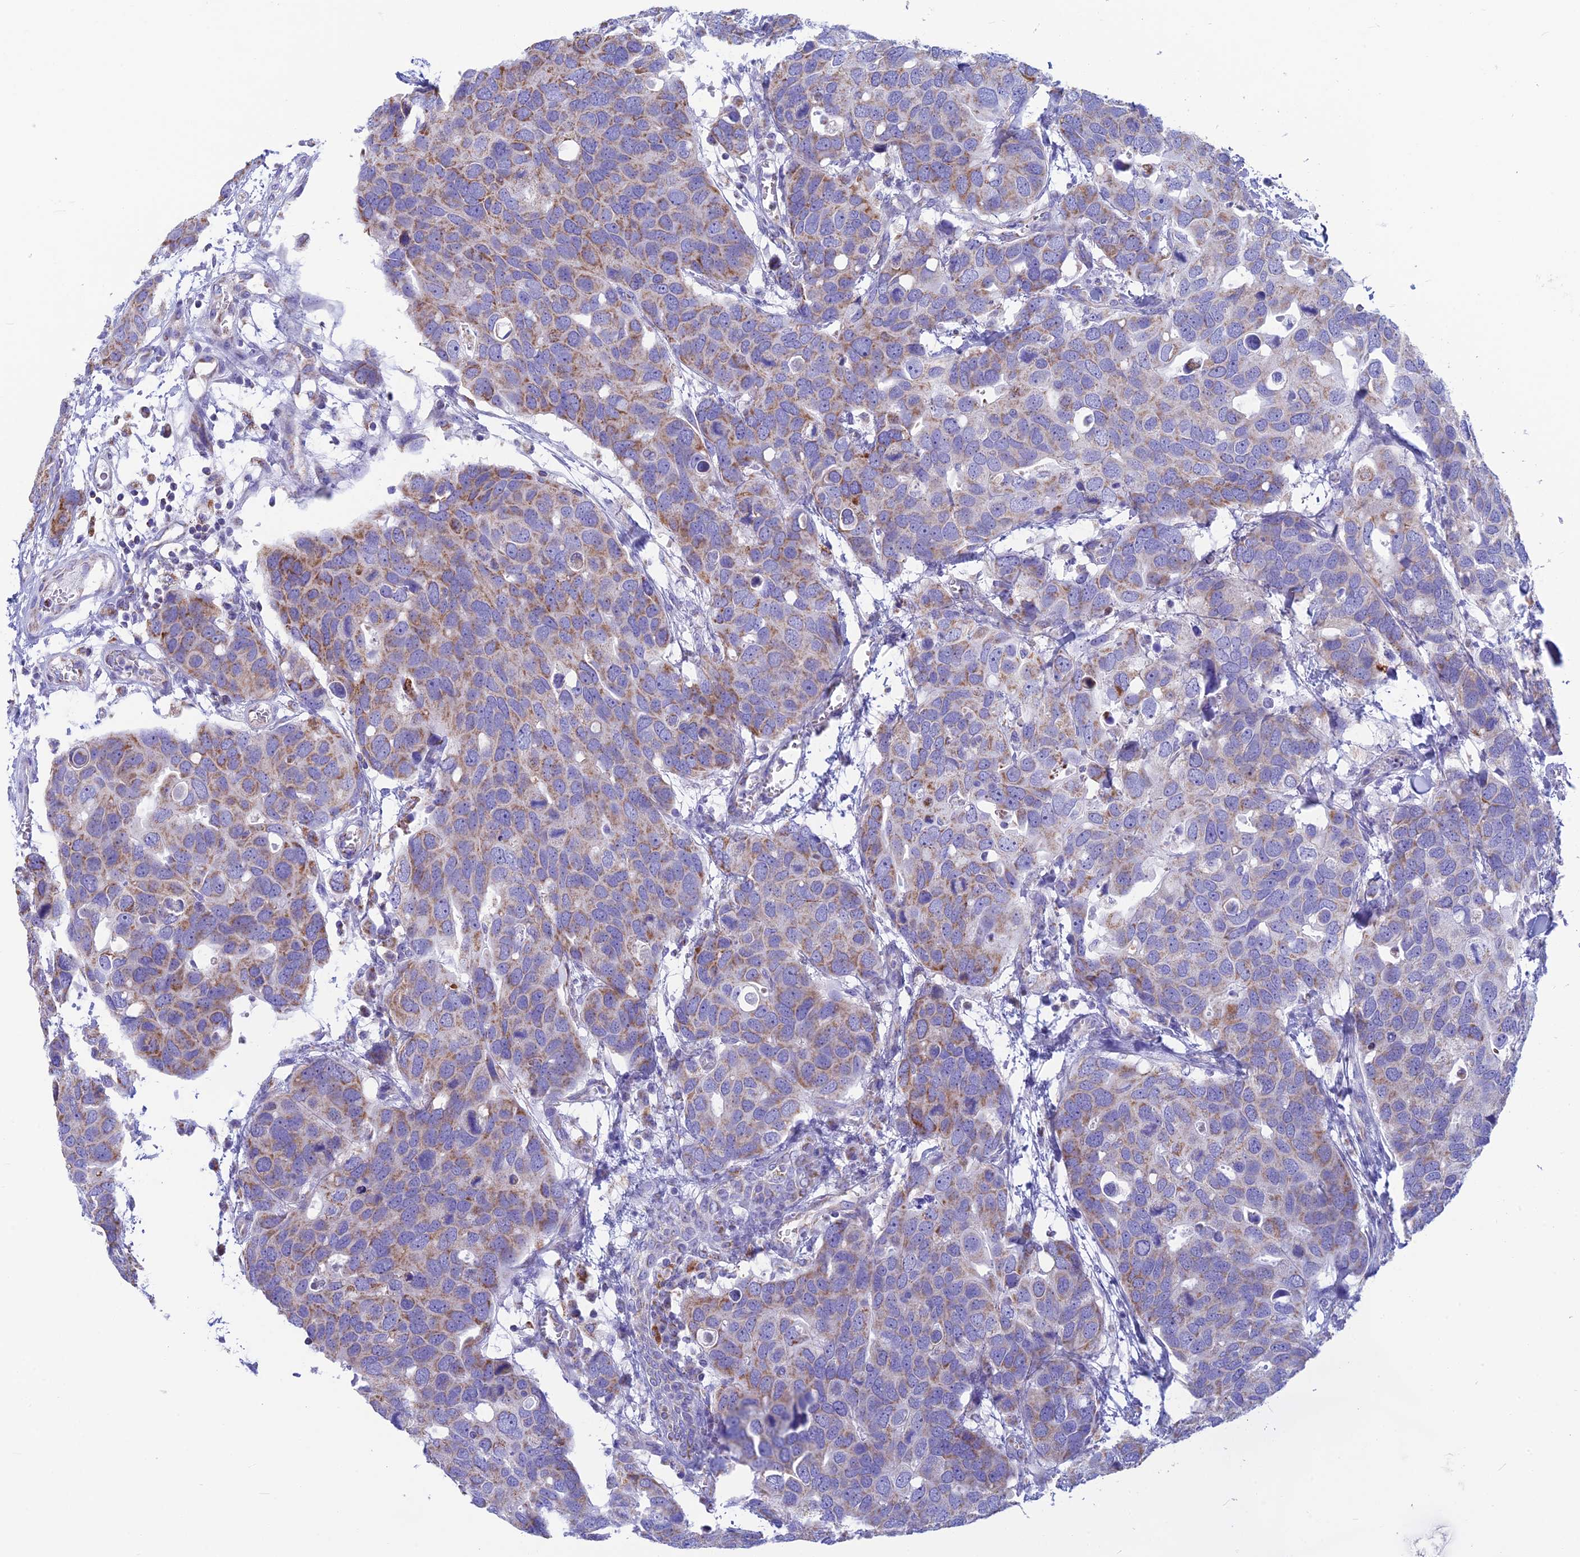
{"staining": {"intensity": "moderate", "quantity": "25%-75%", "location": "cytoplasmic/membranous"}, "tissue": "breast cancer", "cell_type": "Tumor cells", "image_type": "cancer", "snomed": [{"axis": "morphology", "description": "Duct carcinoma"}, {"axis": "topography", "description": "Breast"}], "caption": "The photomicrograph demonstrates staining of breast infiltrating ductal carcinoma, revealing moderate cytoplasmic/membranous protein staining (brown color) within tumor cells.", "gene": "CS", "patient": {"sex": "female", "age": 83}}